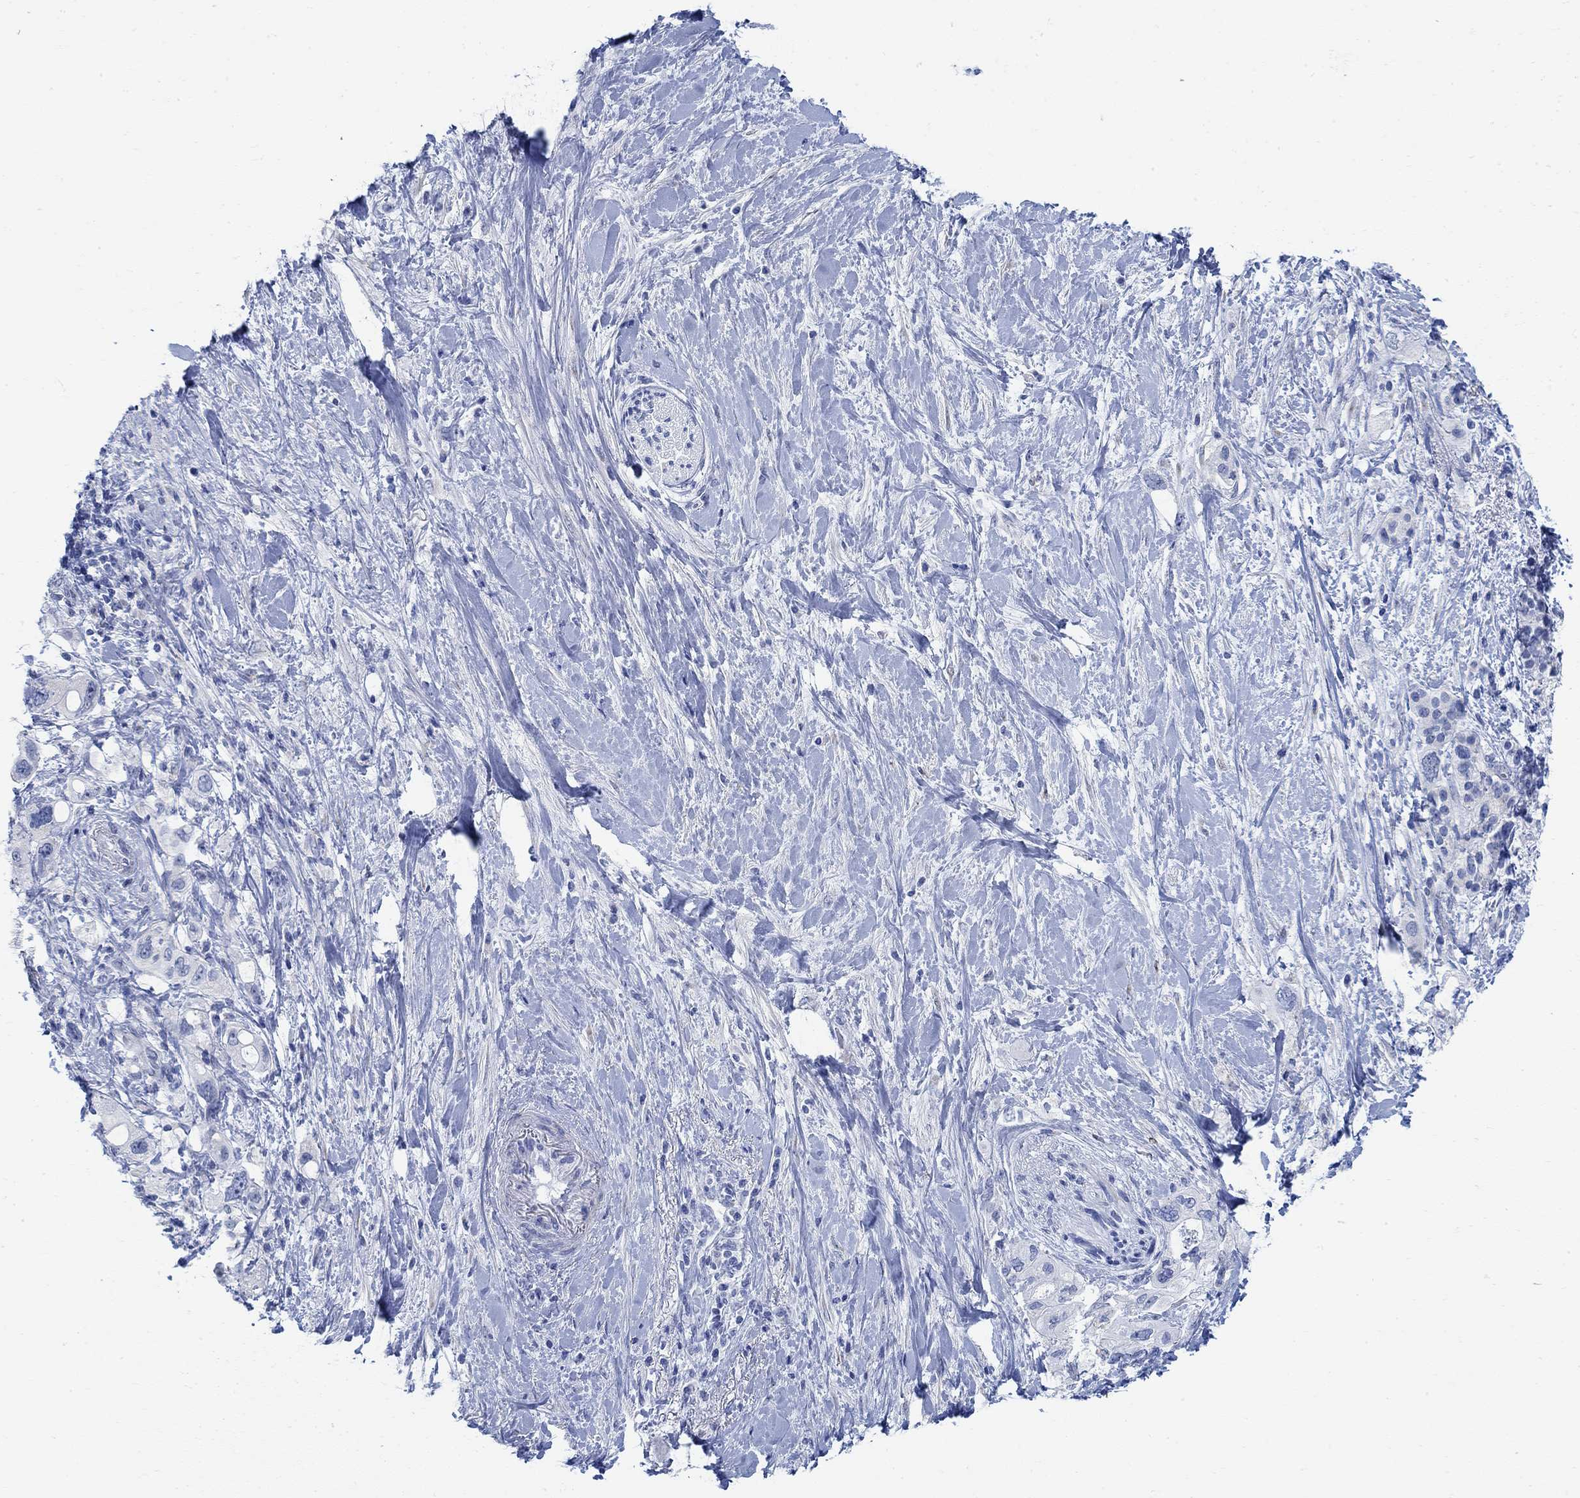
{"staining": {"intensity": "negative", "quantity": "none", "location": "none"}, "tissue": "pancreatic cancer", "cell_type": "Tumor cells", "image_type": "cancer", "snomed": [{"axis": "morphology", "description": "Adenocarcinoma, NOS"}, {"axis": "topography", "description": "Pancreas"}], "caption": "The immunohistochemistry (IHC) histopathology image has no significant positivity in tumor cells of pancreatic cancer tissue.", "gene": "RBM20", "patient": {"sex": "female", "age": 56}}